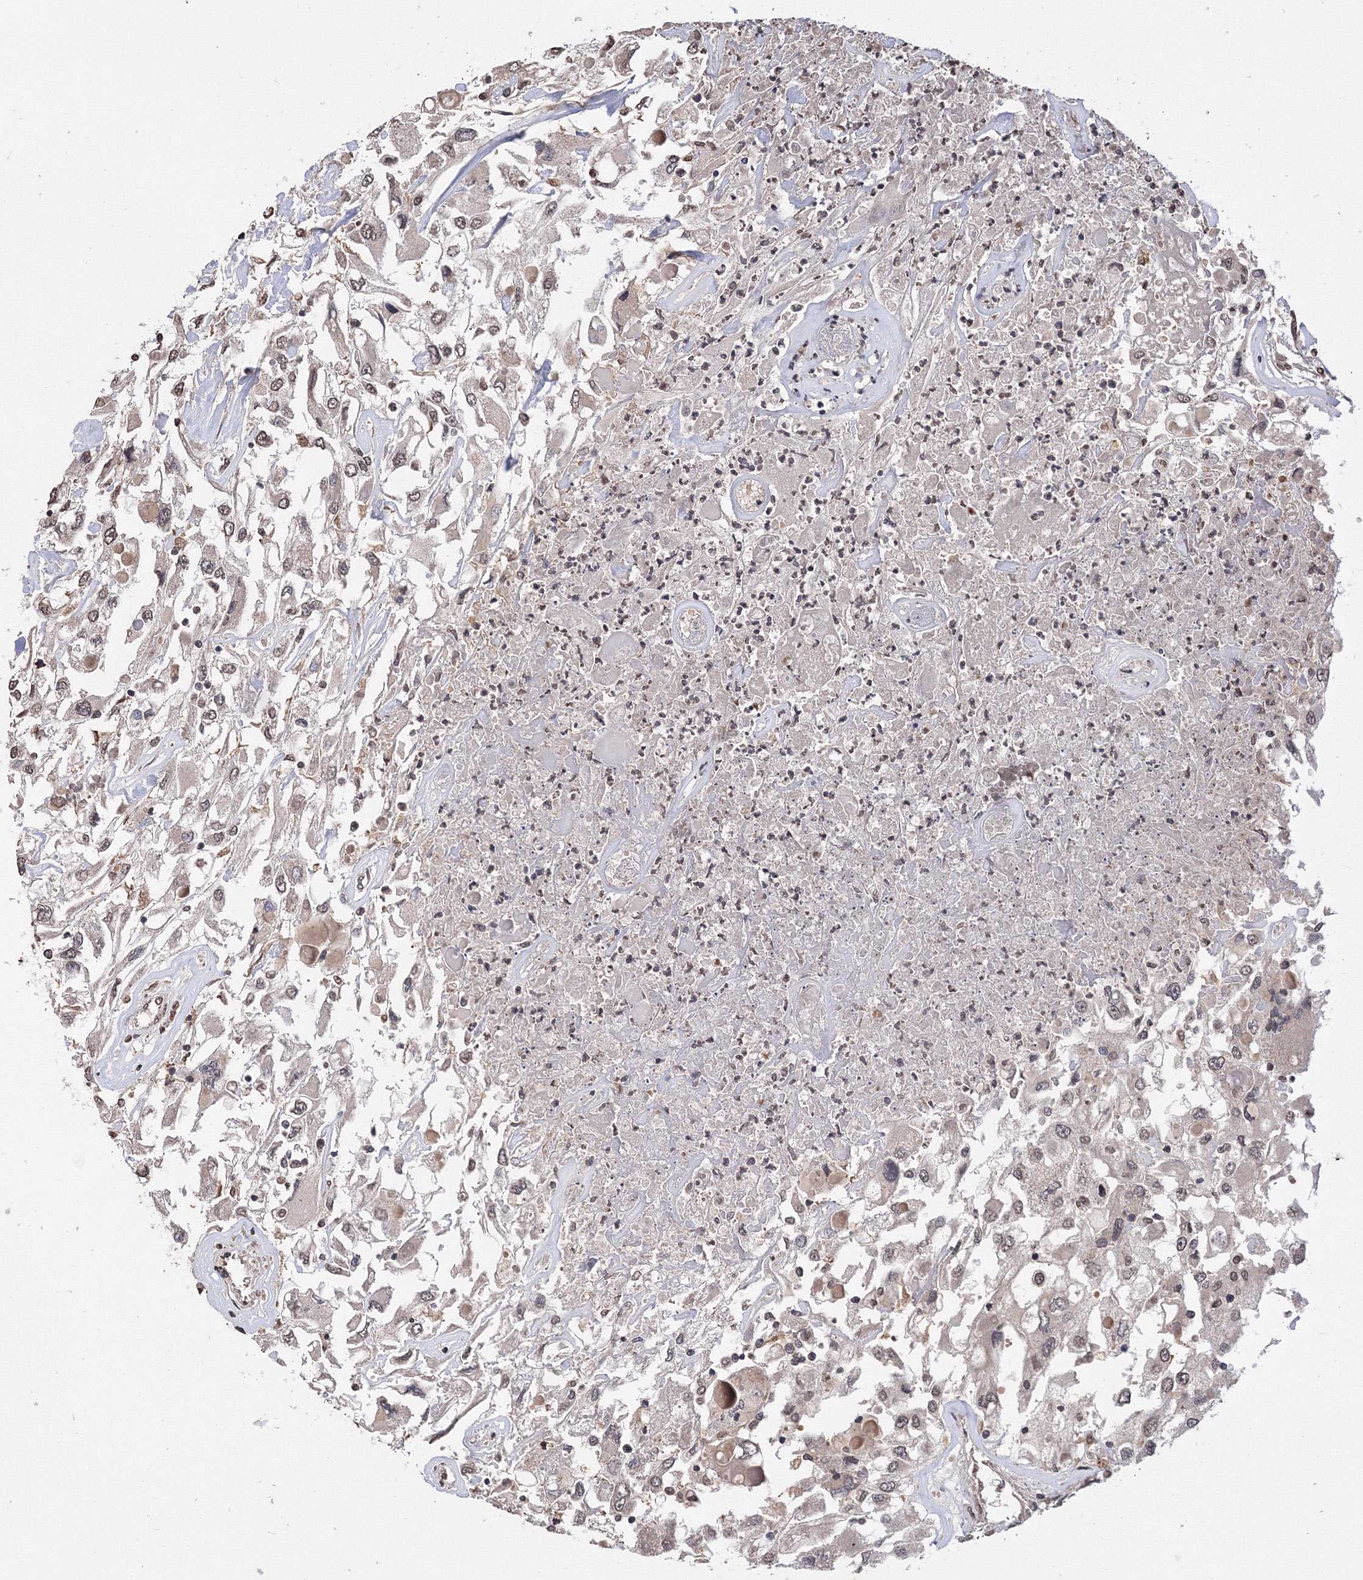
{"staining": {"intensity": "weak", "quantity": ">75%", "location": "nuclear"}, "tissue": "renal cancer", "cell_type": "Tumor cells", "image_type": "cancer", "snomed": [{"axis": "morphology", "description": "Adenocarcinoma, NOS"}, {"axis": "topography", "description": "Kidney"}], "caption": "IHC (DAB (3,3'-diaminobenzidine)) staining of renal cancer (adenocarcinoma) exhibits weak nuclear protein staining in about >75% of tumor cells. IHC stains the protein of interest in brown and the nuclei are stained blue.", "gene": "GPN1", "patient": {"sex": "female", "age": 52}}